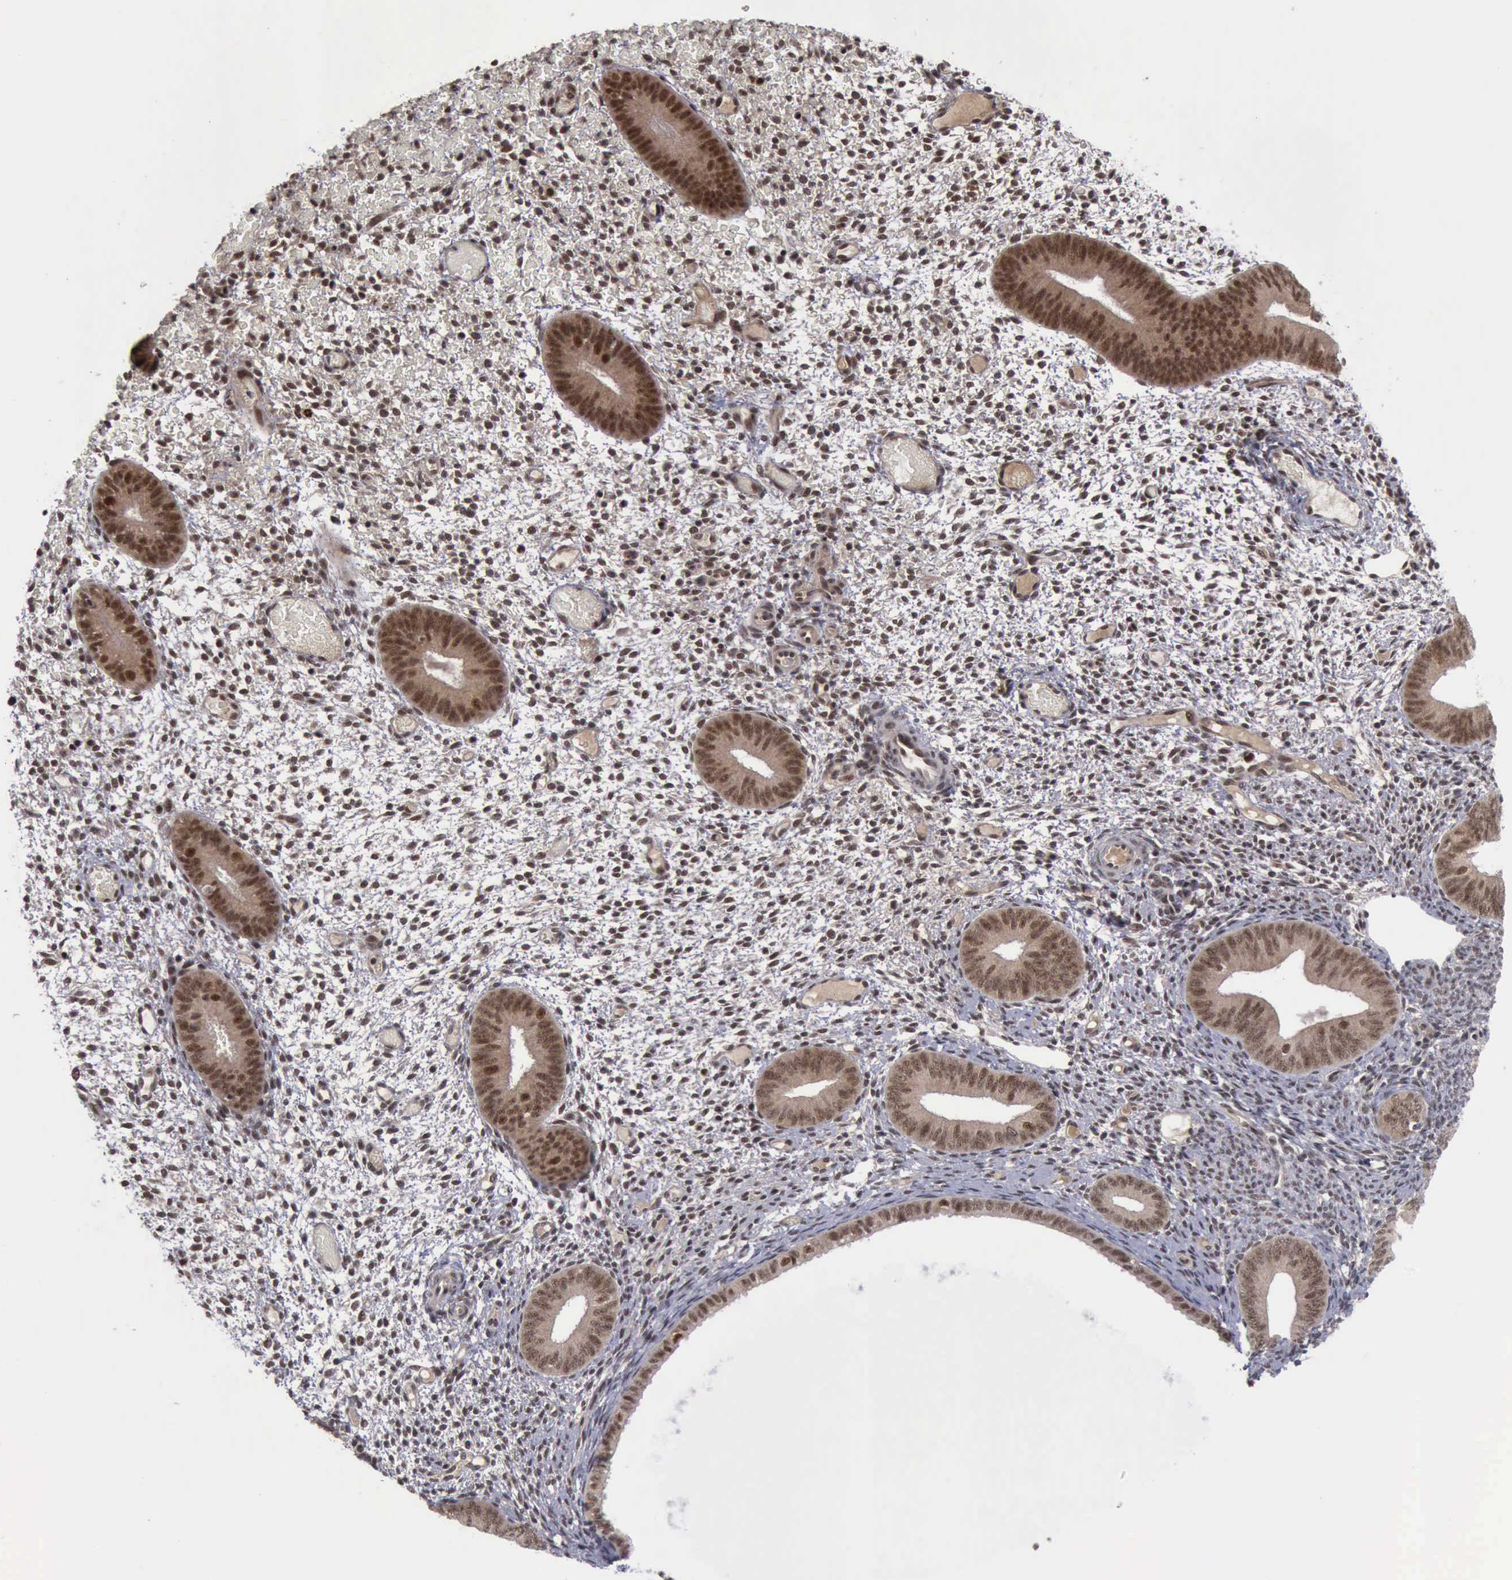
{"staining": {"intensity": "strong", "quantity": ">75%", "location": "nuclear"}, "tissue": "endometrium", "cell_type": "Cells in endometrial stroma", "image_type": "normal", "snomed": [{"axis": "morphology", "description": "Normal tissue, NOS"}, {"axis": "topography", "description": "Endometrium"}], "caption": "Protein expression analysis of benign human endometrium reveals strong nuclear positivity in approximately >75% of cells in endometrial stroma.", "gene": "ATM", "patient": {"sex": "female", "age": 42}}